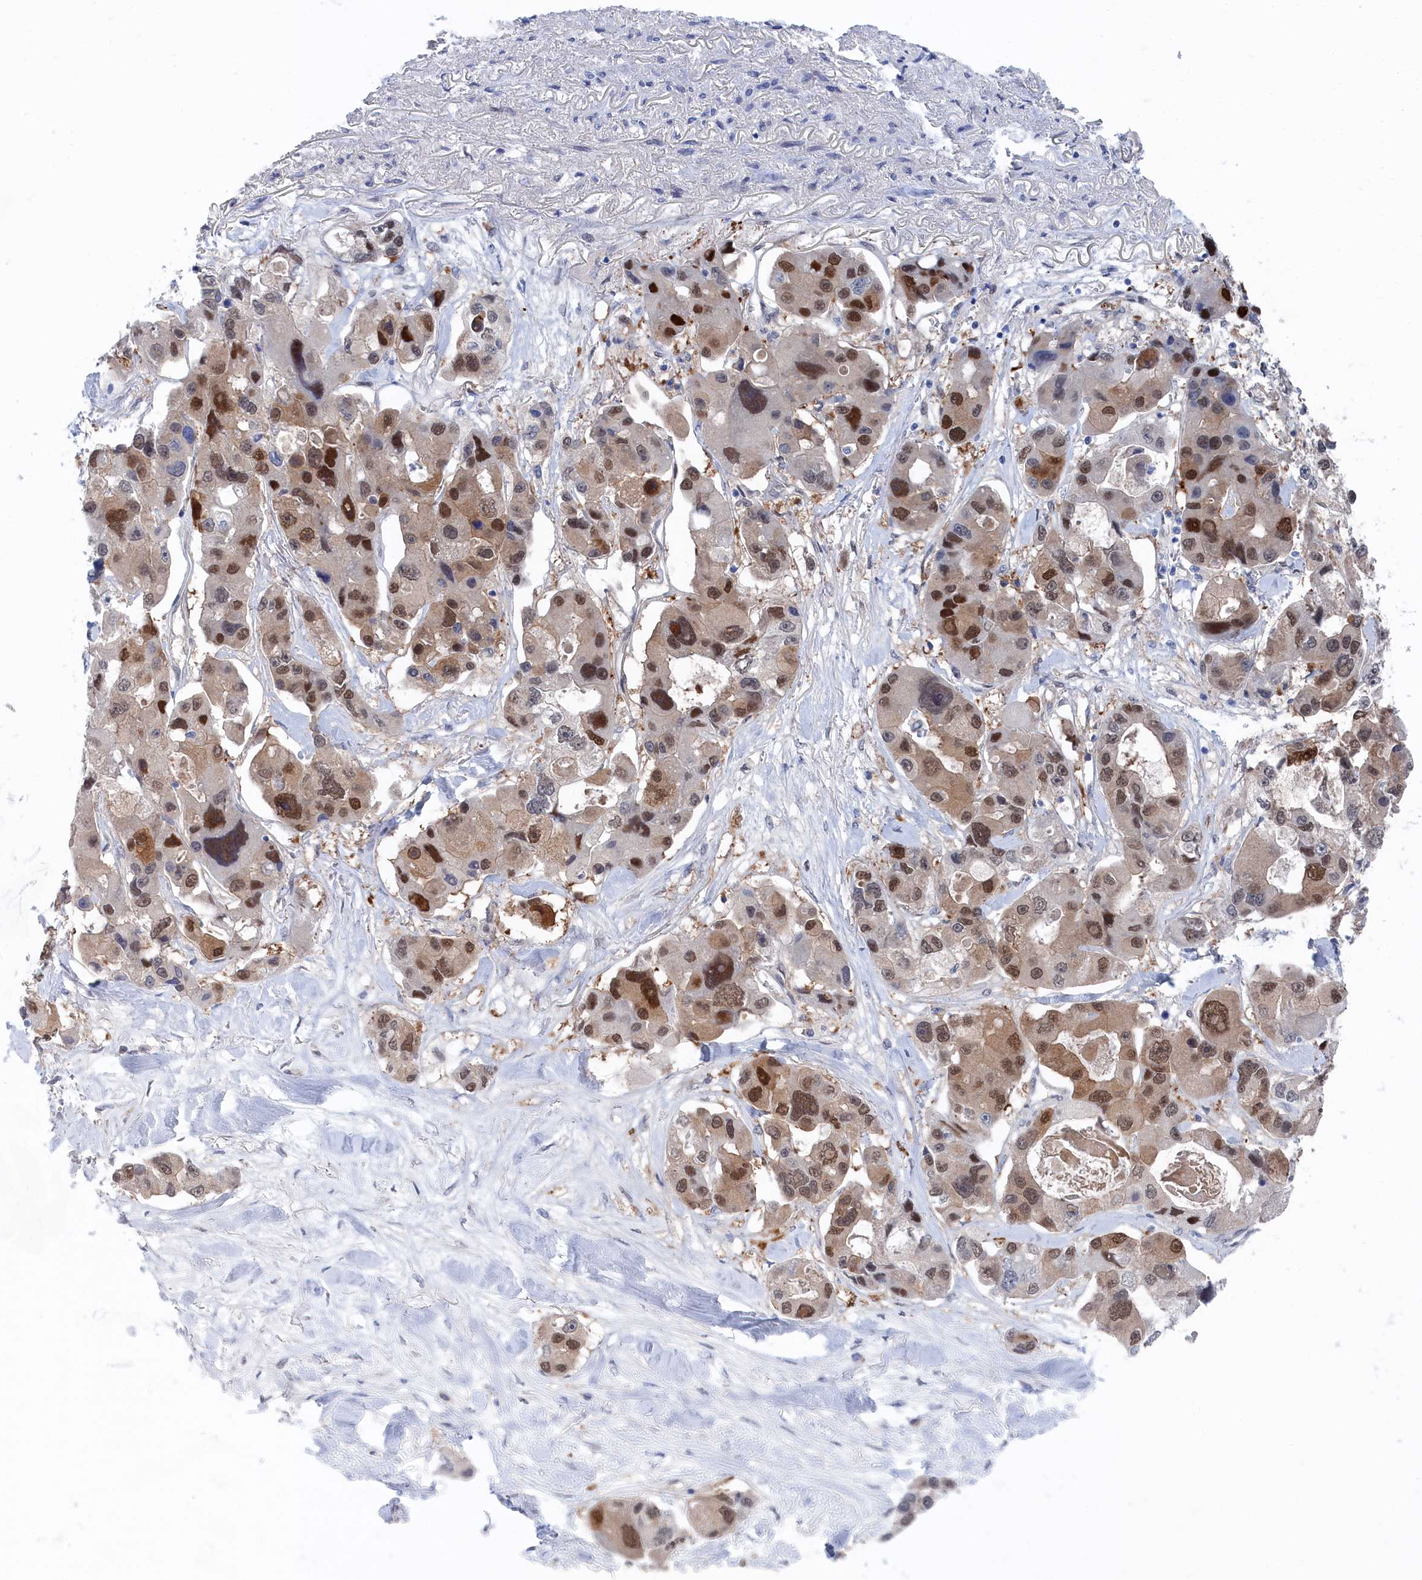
{"staining": {"intensity": "moderate", "quantity": ">75%", "location": "nuclear"}, "tissue": "lung cancer", "cell_type": "Tumor cells", "image_type": "cancer", "snomed": [{"axis": "morphology", "description": "Adenocarcinoma, NOS"}, {"axis": "topography", "description": "Lung"}], "caption": "Protein expression analysis of human lung cancer (adenocarcinoma) reveals moderate nuclear expression in about >75% of tumor cells.", "gene": "IRGQ", "patient": {"sex": "female", "age": 54}}